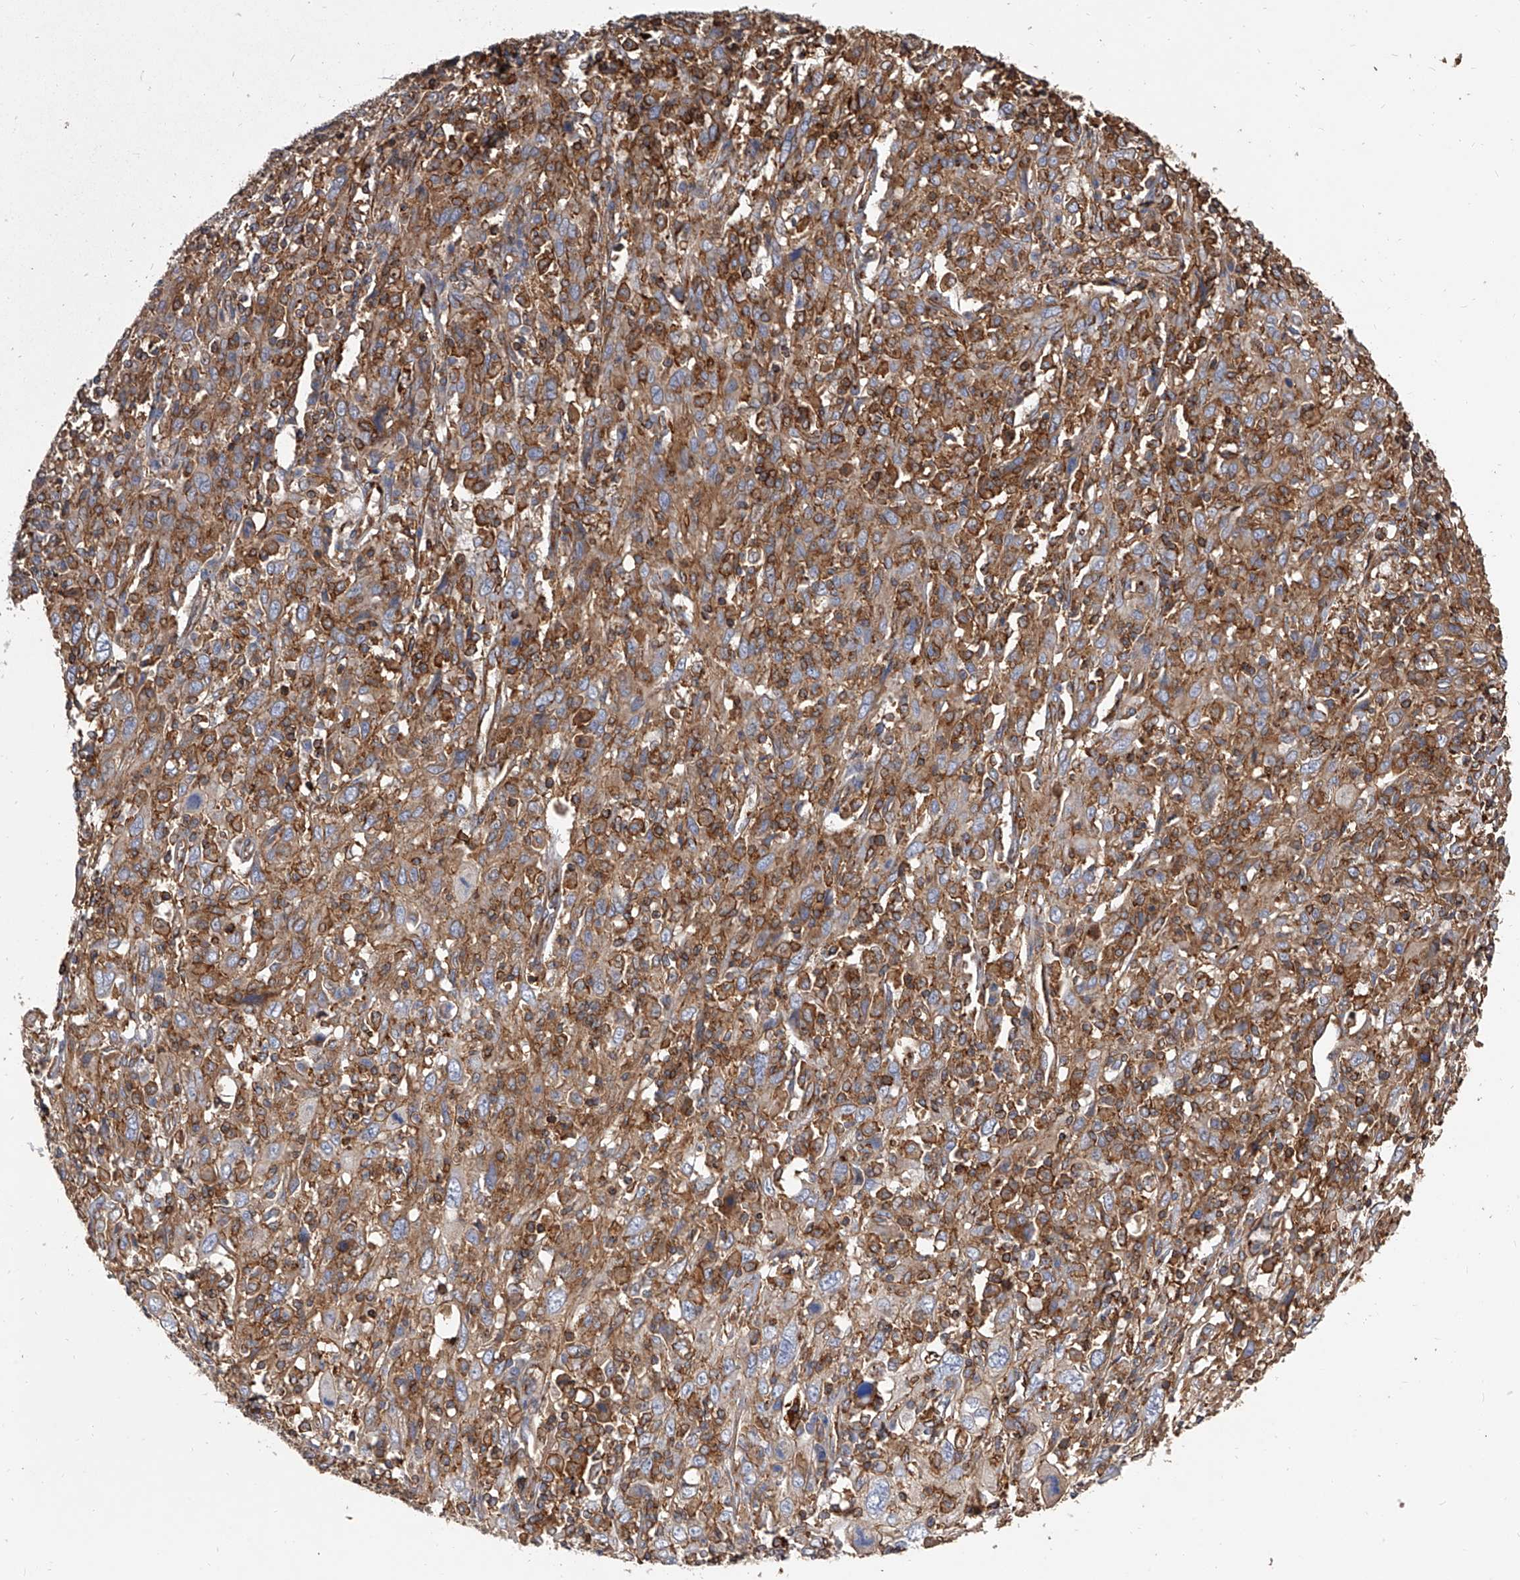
{"staining": {"intensity": "moderate", "quantity": ">75%", "location": "cytoplasmic/membranous"}, "tissue": "cervical cancer", "cell_type": "Tumor cells", "image_type": "cancer", "snomed": [{"axis": "morphology", "description": "Squamous cell carcinoma, NOS"}, {"axis": "topography", "description": "Cervix"}], "caption": "Immunohistochemistry (IHC) staining of cervical cancer, which shows medium levels of moderate cytoplasmic/membranous expression in approximately >75% of tumor cells indicating moderate cytoplasmic/membranous protein expression. The staining was performed using DAB (brown) for protein detection and nuclei were counterstained in hematoxylin (blue).", "gene": "PISD", "patient": {"sex": "female", "age": 46}}